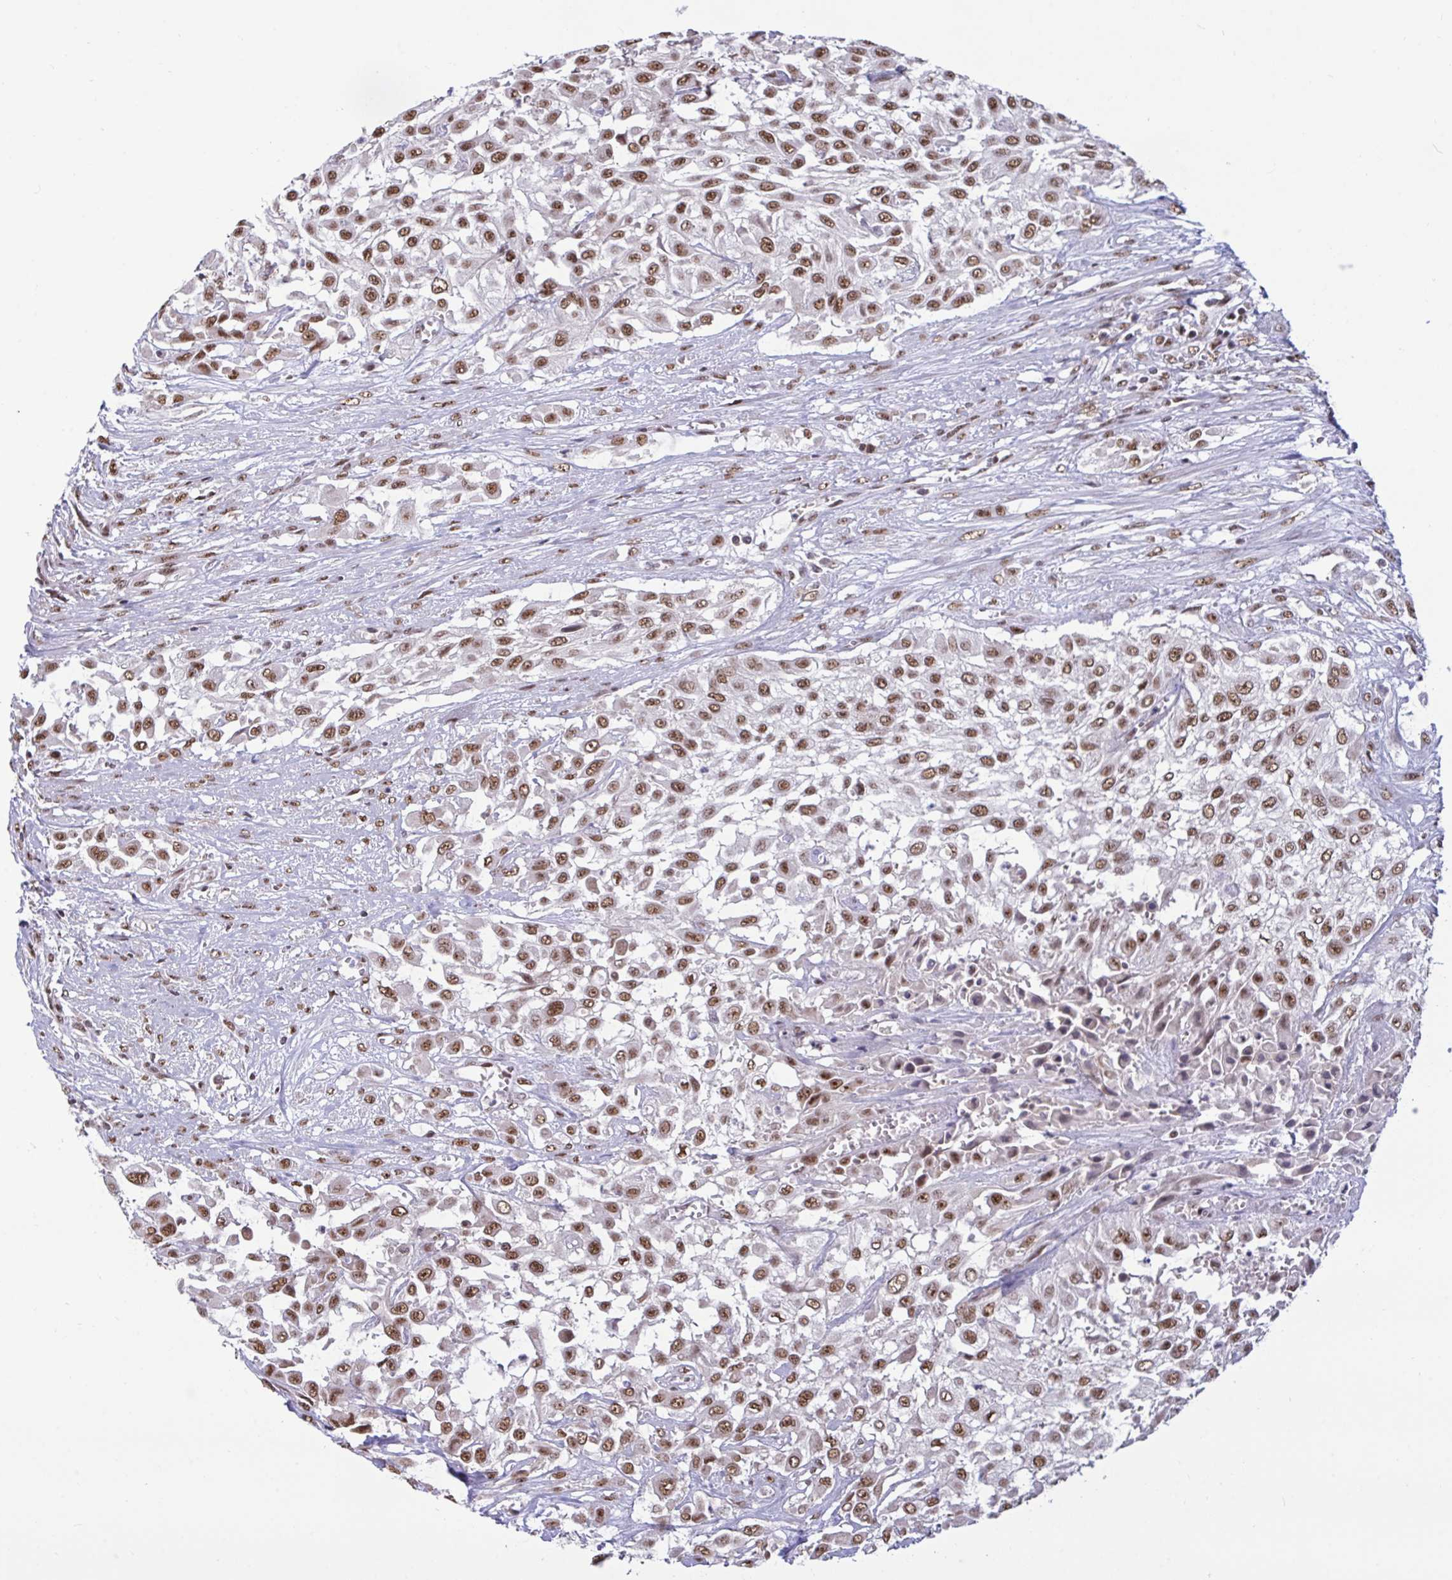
{"staining": {"intensity": "moderate", "quantity": ">75%", "location": "nuclear"}, "tissue": "urothelial cancer", "cell_type": "Tumor cells", "image_type": "cancer", "snomed": [{"axis": "morphology", "description": "Urothelial carcinoma, High grade"}, {"axis": "topography", "description": "Urinary bladder"}], "caption": "DAB (3,3'-diaminobenzidine) immunohistochemical staining of human urothelial cancer reveals moderate nuclear protein positivity in approximately >75% of tumor cells.", "gene": "PUF60", "patient": {"sex": "male", "age": 57}}